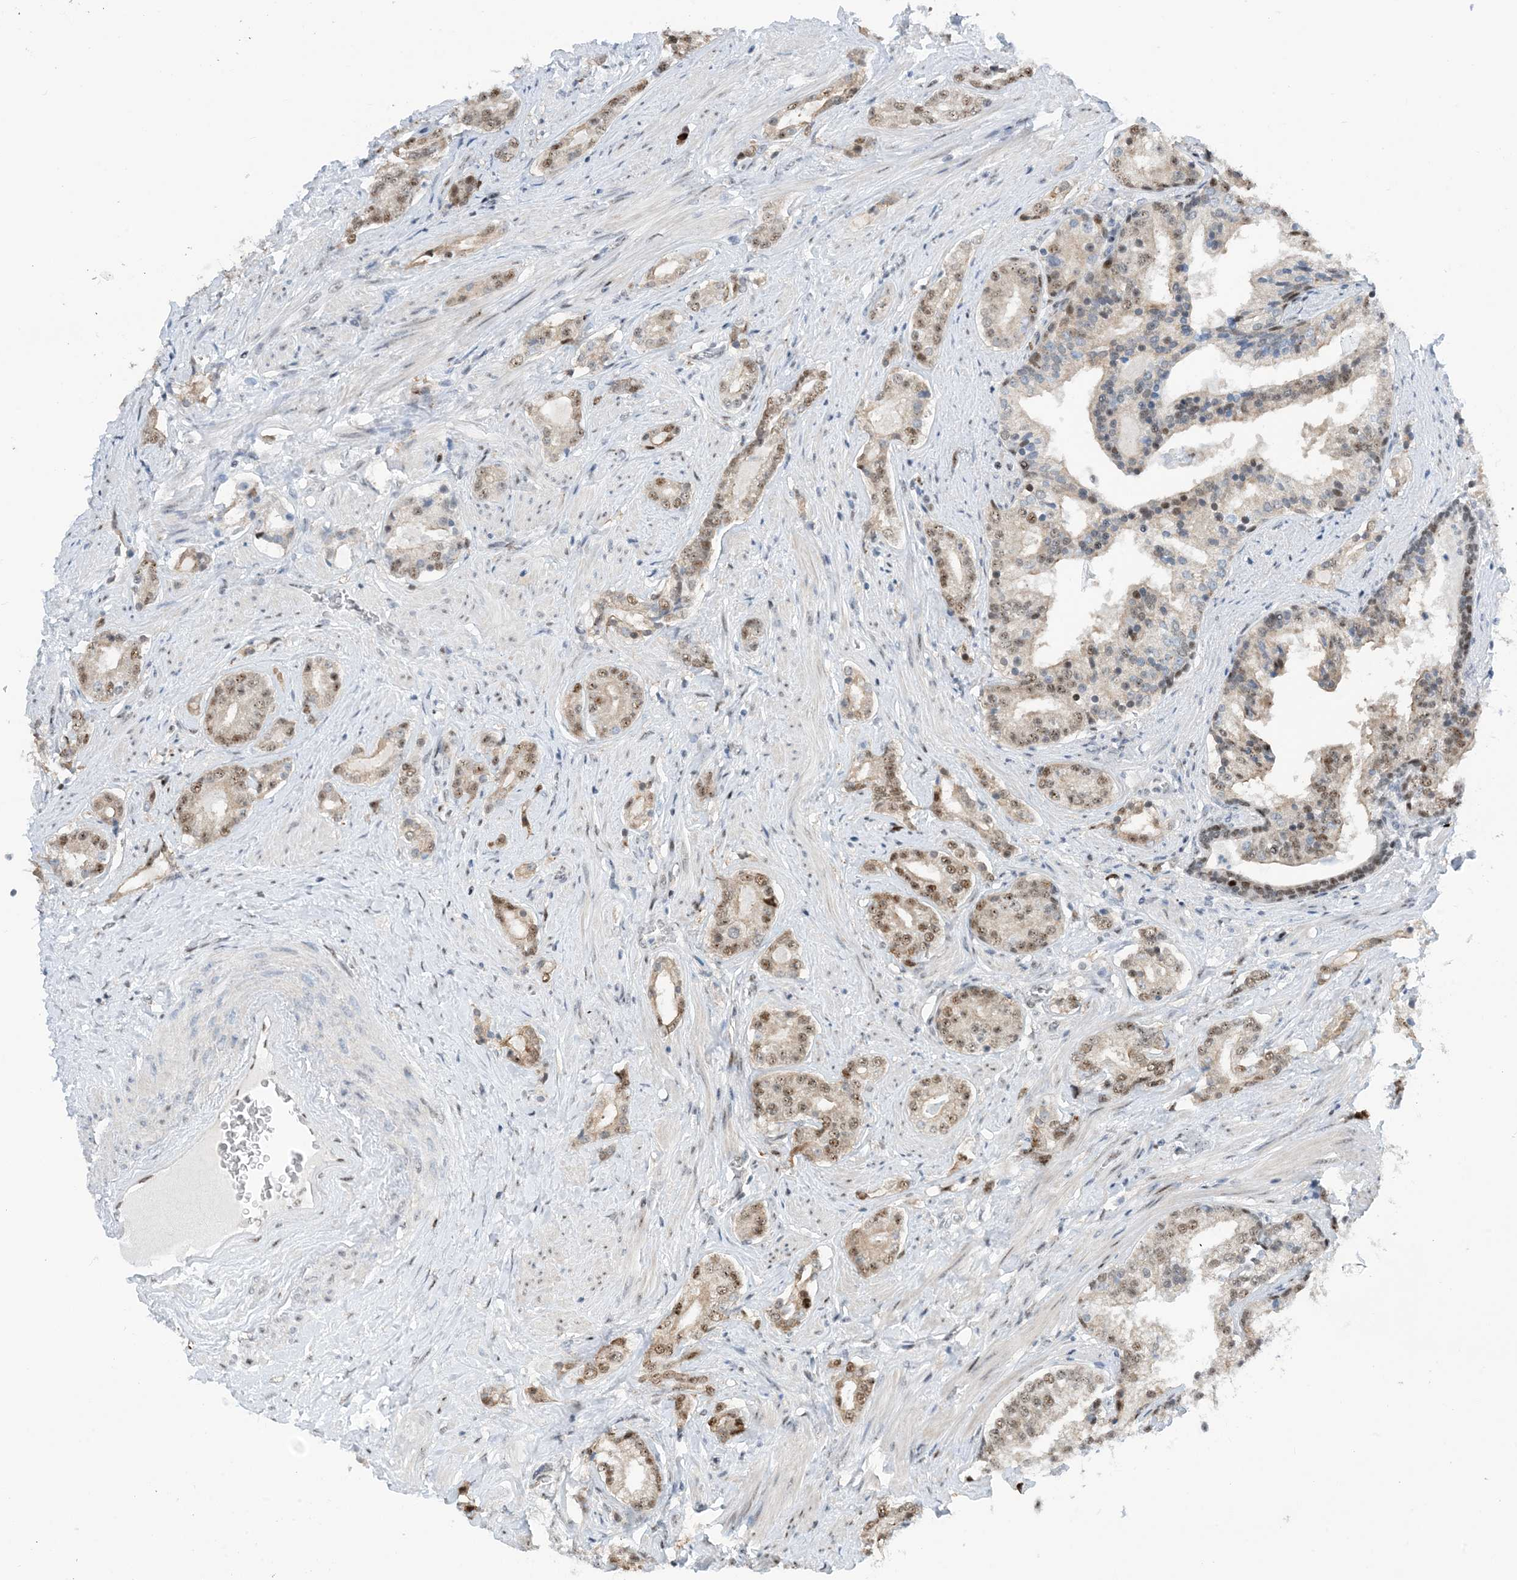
{"staining": {"intensity": "moderate", "quantity": "25%-75%", "location": "nuclear"}, "tissue": "prostate cancer", "cell_type": "Tumor cells", "image_type": "cancer", "snomed": [{"axis": "morphology", "description": "Adenocarcinoma, High grade"}, {"axis": "topography", "description": "Prostate"}], "caption": "A brown stain shows moderate nuclear staining of a protein in prostate cancer tumor cells. The staining was performed using DAB to visualize the protein expression in brown, while the nuclei were stained in blue with hematoxylin (Magnification: 20x).", "gene": "HEMK1", "patient": {"sex": "male", "age": 58}}